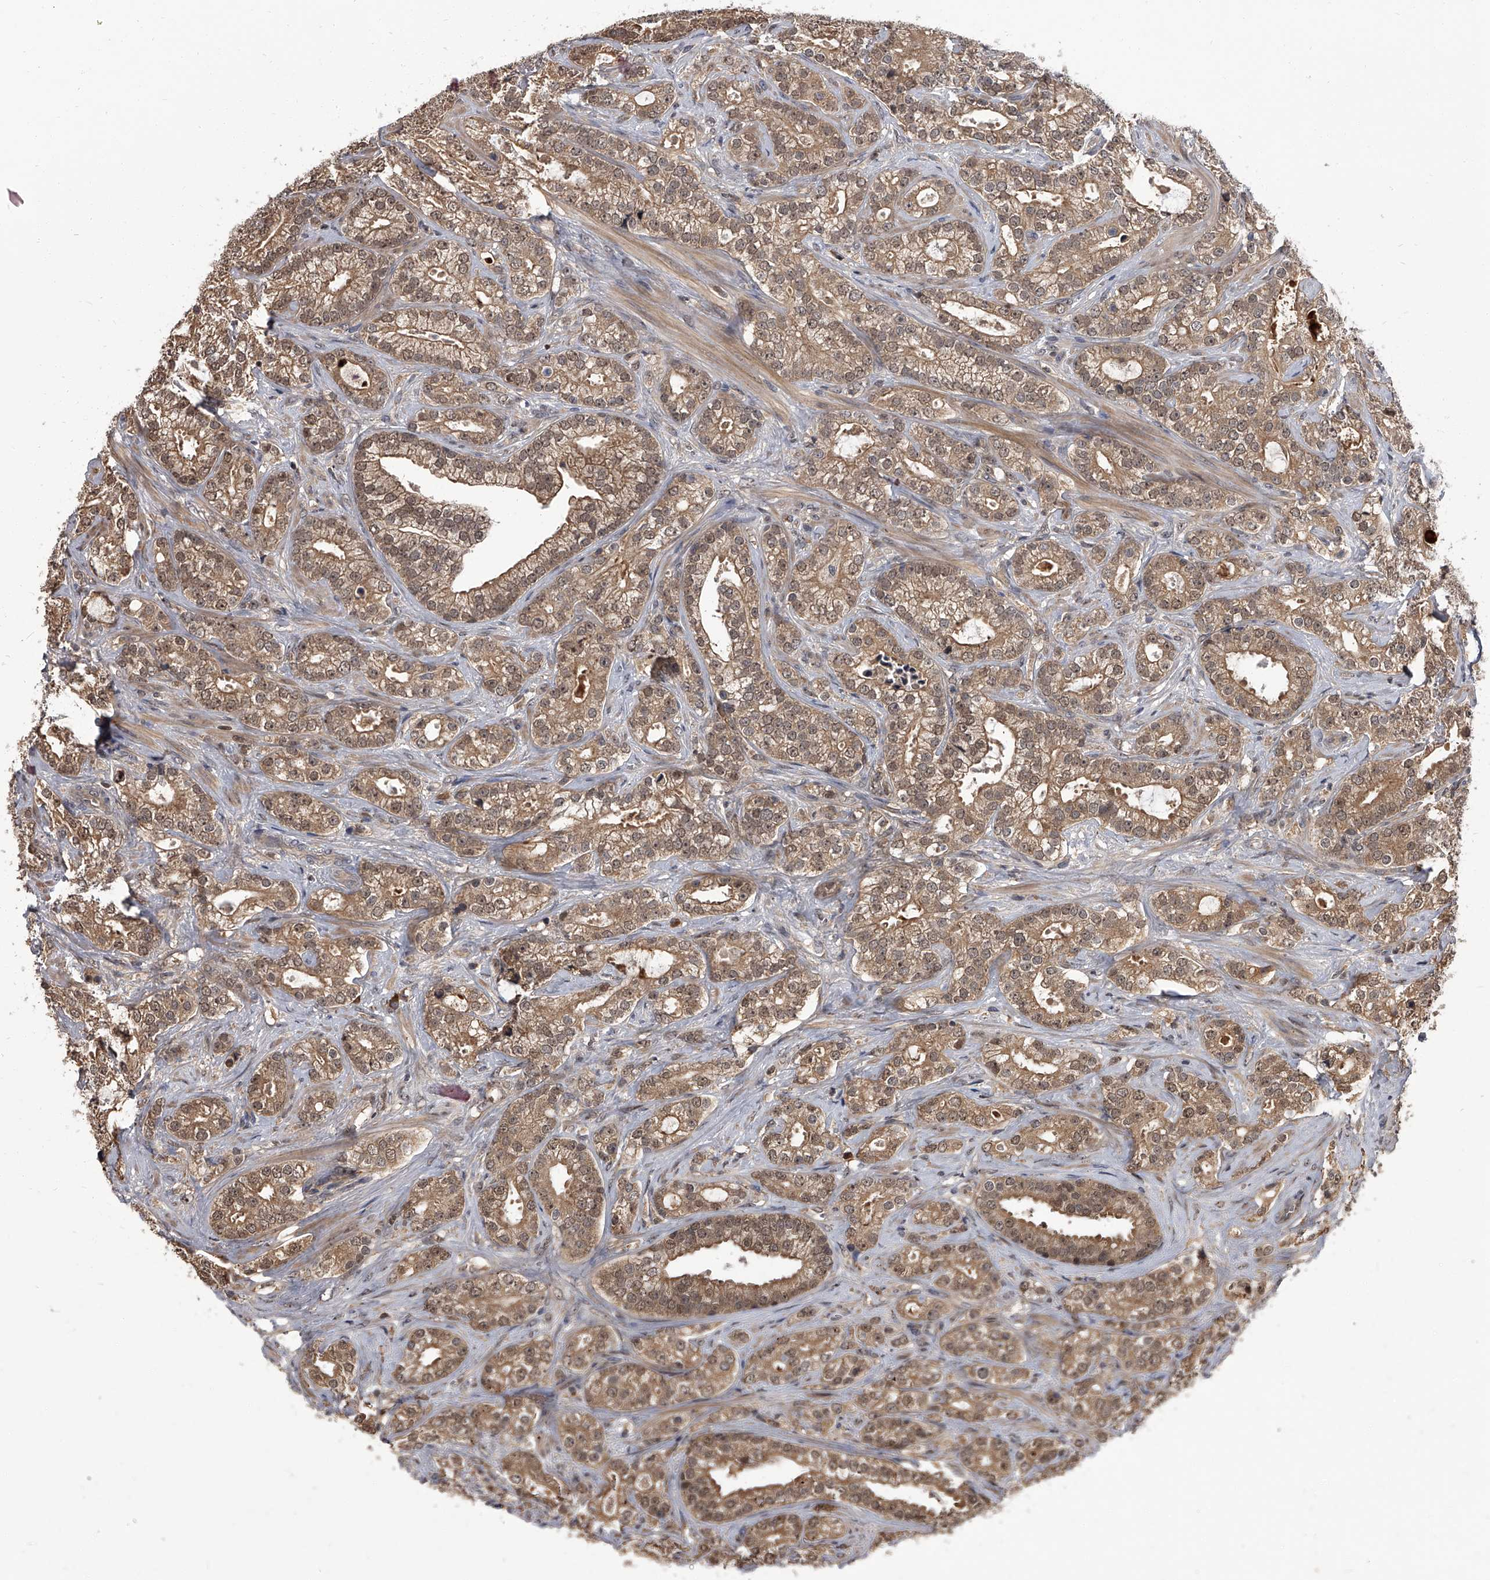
{"staining": {"intensity": "moderate", "quantity": ">75%", "location": "cytoplasmic/membranous,nuclear"}, "tissue": "prostate cancer", "cell_type": "Tumor cells", "image_type": "cancer", "snomed": [{"axis": "morphology", "description": "Adenocarcinoma, High grade"}, {"axis": "topography", "description": "Prostate and seminal vesicle, NOS"}], "caption": "IHC of human high-grade adenocarcinoma (prostate) displays medium levels of moderate cytoplasmic/membranous and nuclear expression in approximately >75% of tumor cells. (DAB (3,3'-diaminobenzidine) IHC with brightfield microscopy, high magnification).", "gene": "SLC18B1", "patient": {"sex": "male", "age": 67}}